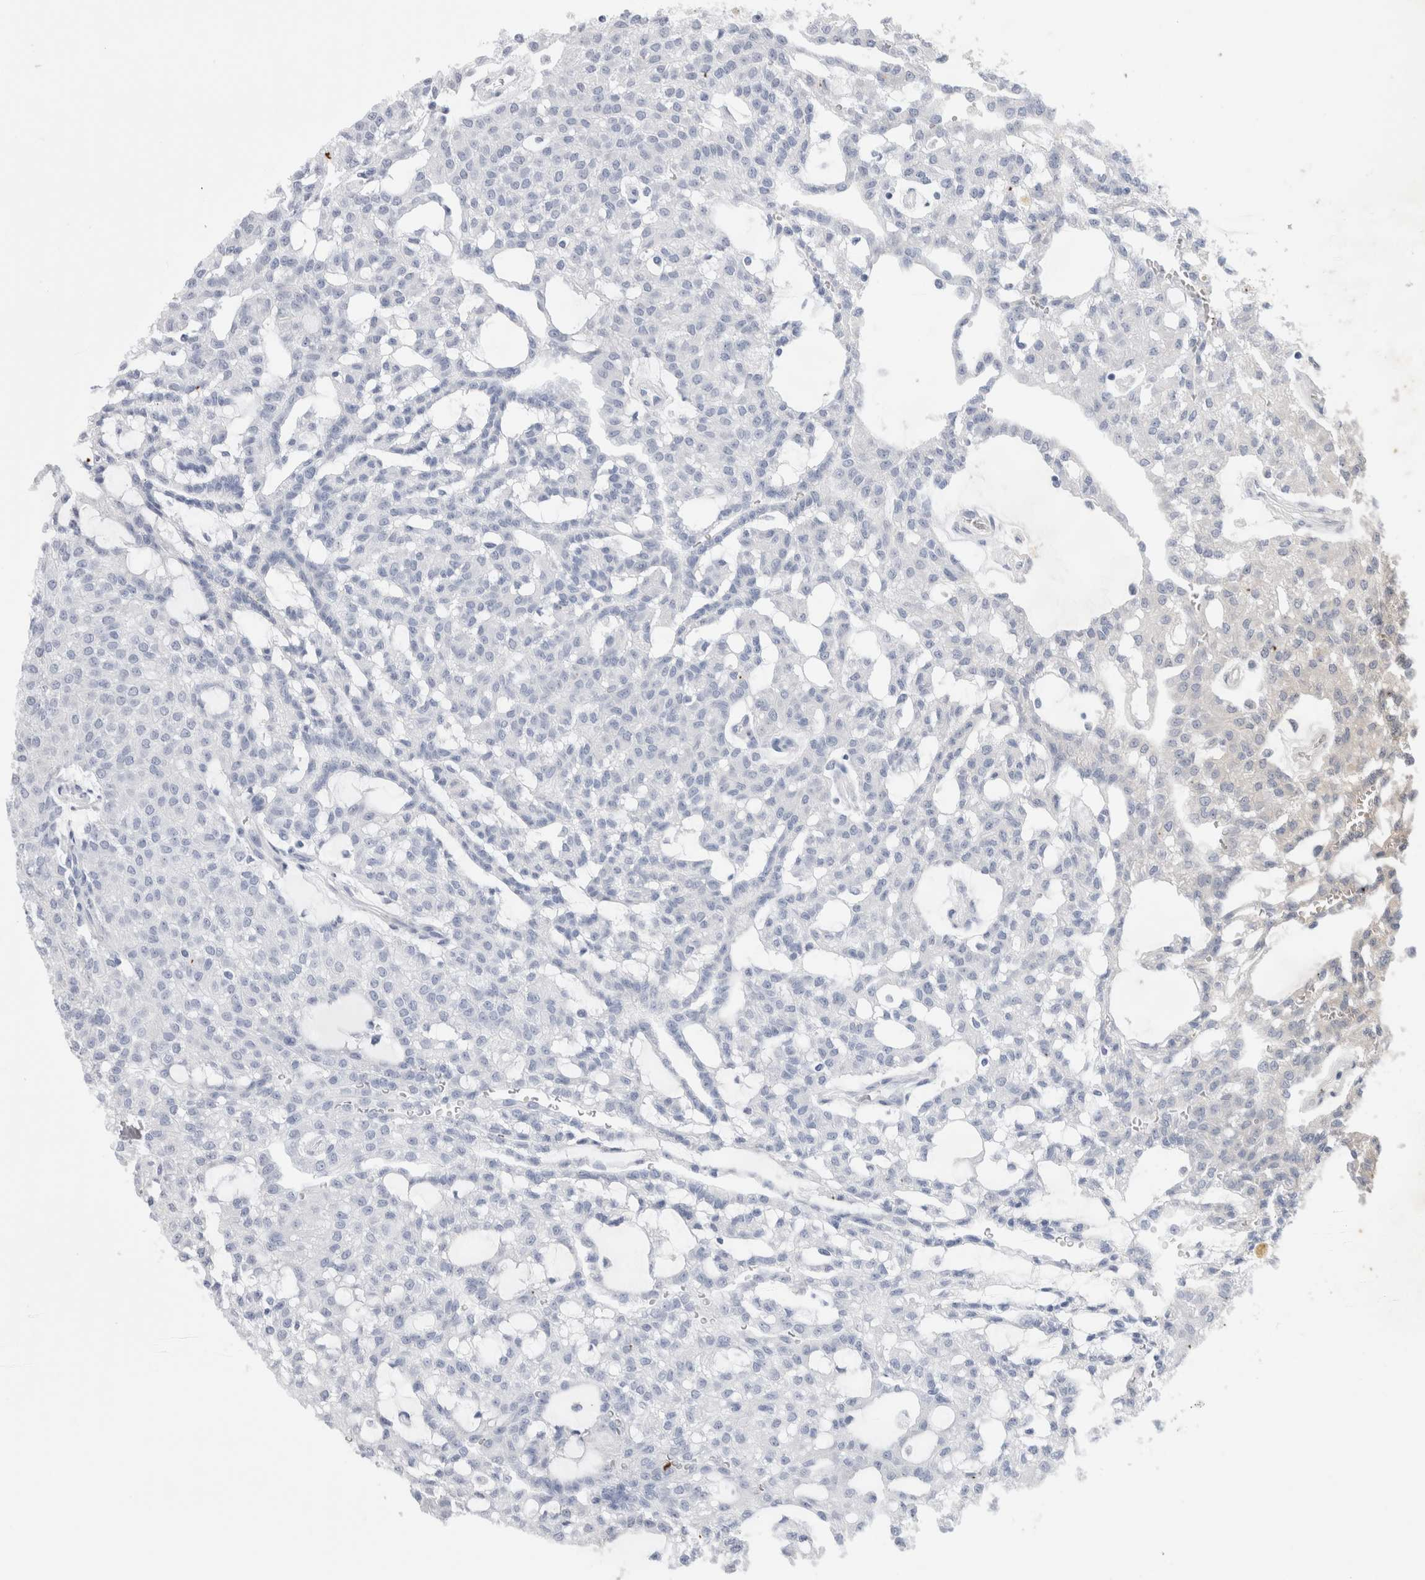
{"staining": {"intensity": "moderate", "quantity": "25%-75%", "location": "cytoplasmic/membranous"}, "tissue": "renal cancer", "cell_type": "Tumor cells", "image_type": "cancer", "snomed": [{"axis": "morphology", "description": "Adenocarcinoma, NOS"}, {"axis": "topography", "description": "Kidney"}], "caption": "Brown immunohistochemical staining in human renal cancer (adenocarcinoma) demonstrates moderate cytoplasmic/membranous expression in about 25%-75% of tumor cells. (Brightfield microscopy of DAB IHC at high magnification).", "gene": "TBC1D16", "patient": {"sex": "male", "age": 63}}